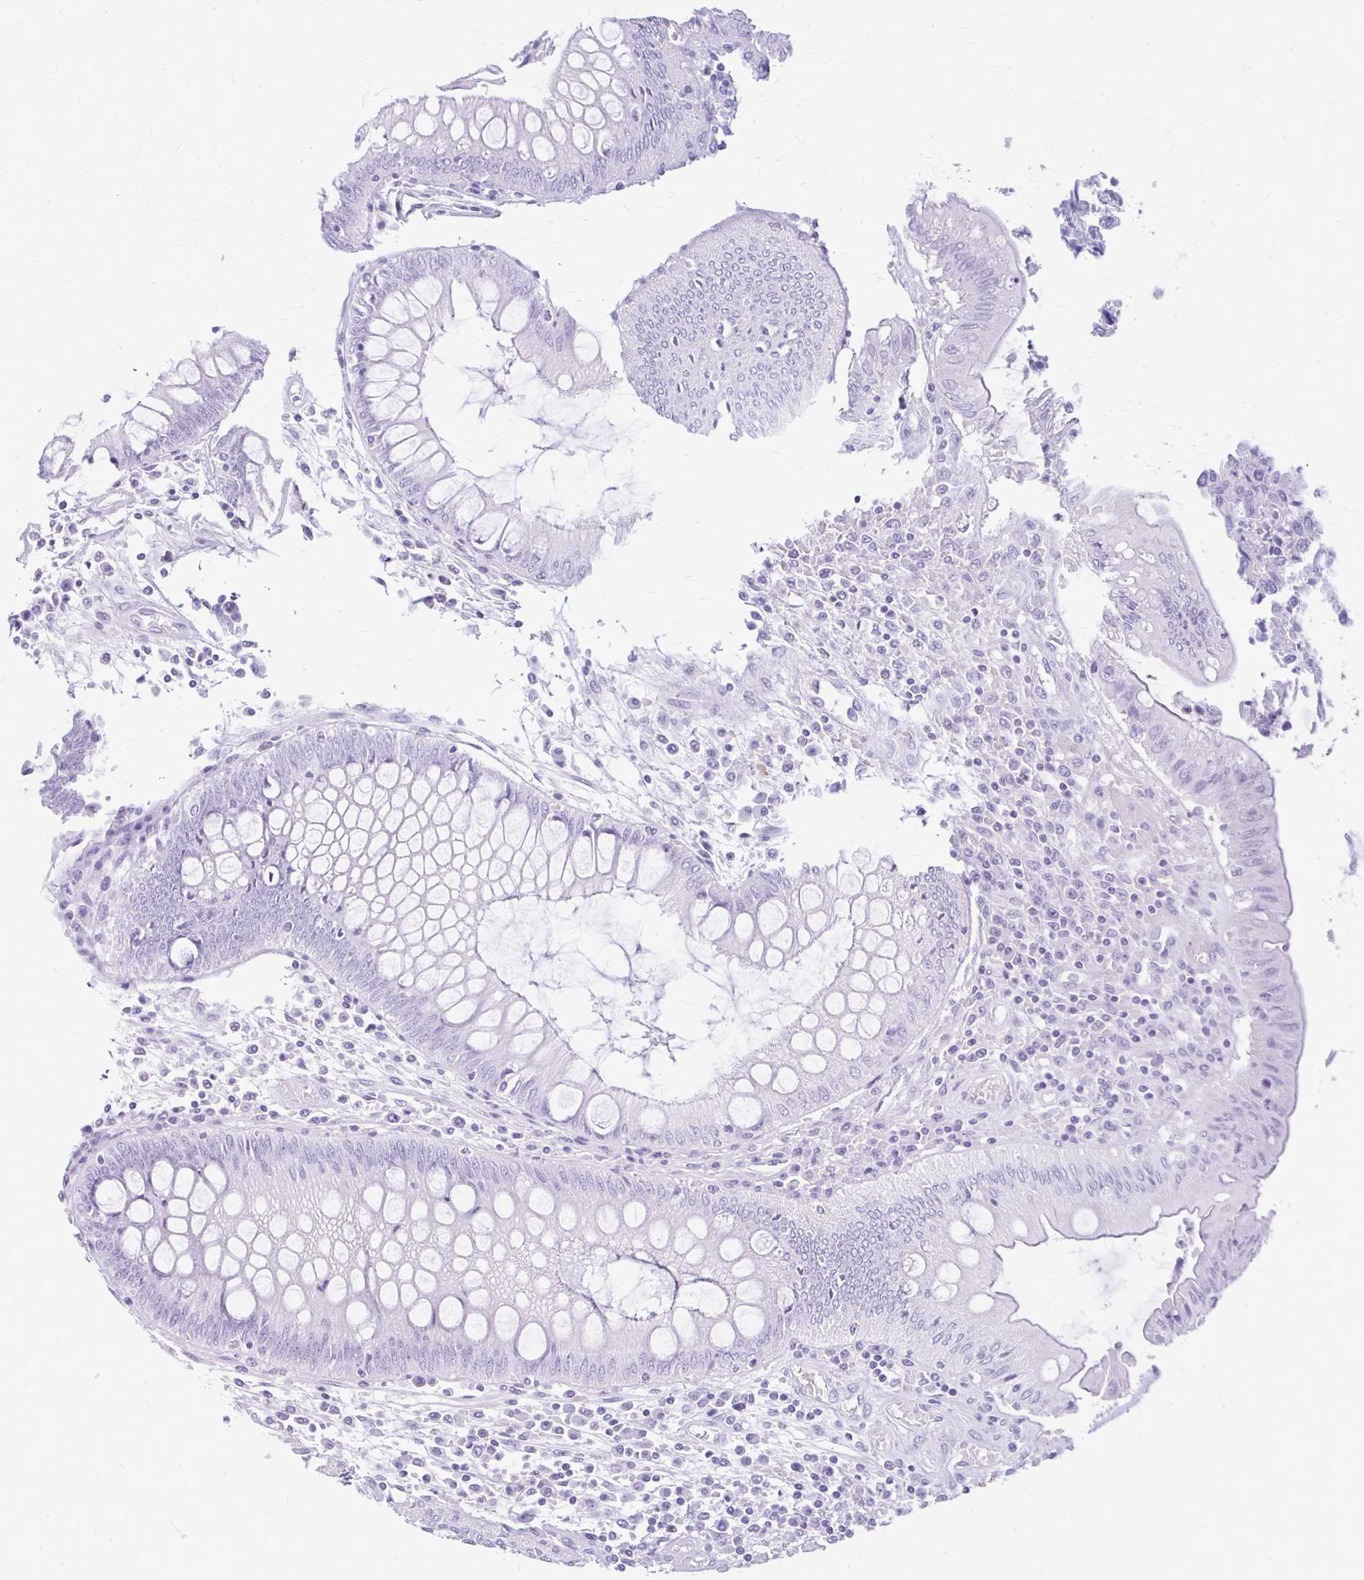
{"staining": {"intensity": "negative", "quantity": "none", "location": "none"}, "tissue": "colorectal cancer", "cell_type": "Tumor cells", "image_type": "cancer", "snomed": [{"axis": "morphology", "description": "Adenocarcinoma, NOS"}, {"axis": "topography", "description": "Colon"}], "caption": "An IHC histopathology image of colorectal adenocarcinoma is shown. There is no staining in tumor cells of colorectal adenocarcinoma. The staining is performed using DAB (3,3'-diaminobenzidine) brown chromogen with nuclei counter-stained in using hematoxylin.", "gene": "KLHDC7A", "patient": {"sex": "female", "age": 67}}